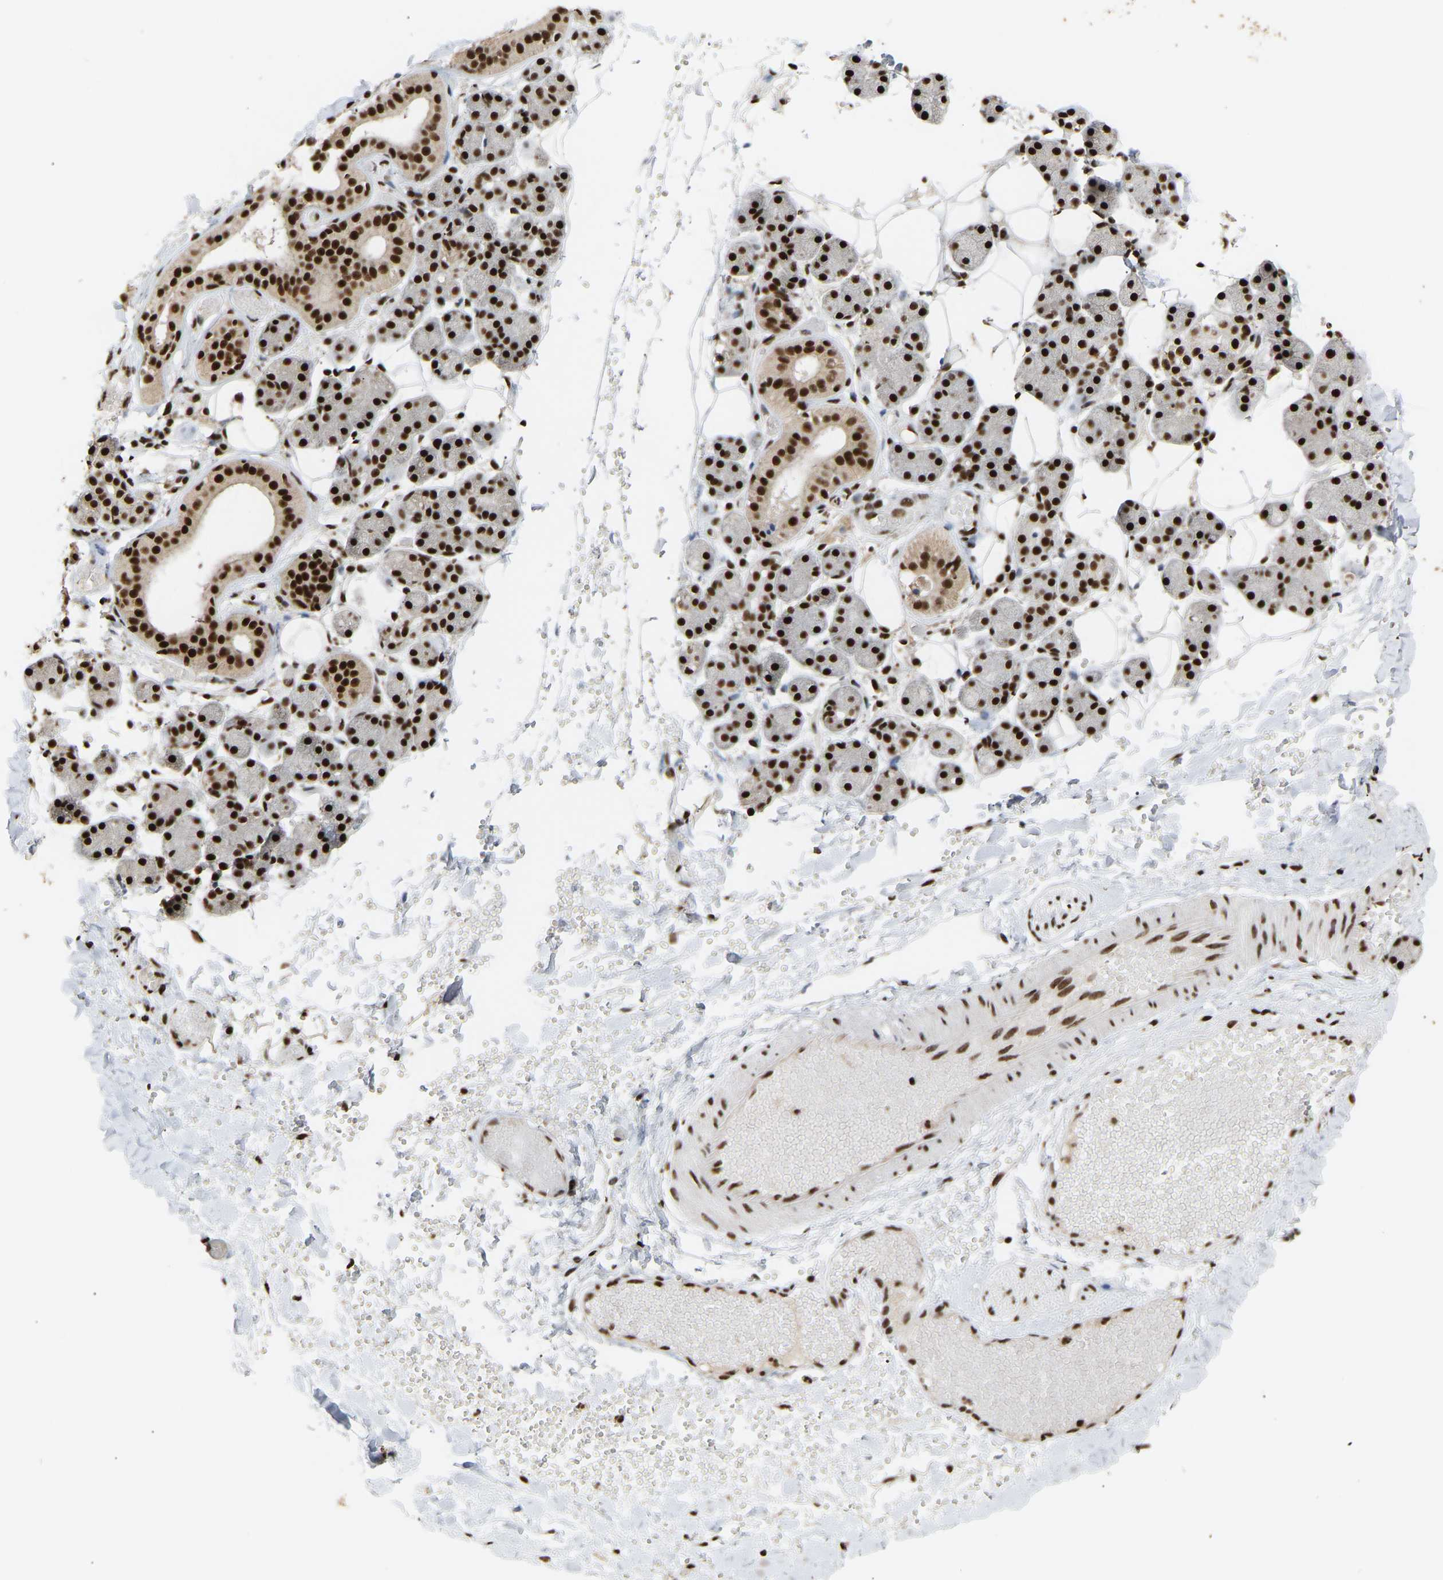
{"staining": {"intensity": "strong", "quantity": ">75%", "location": "cytoplasmic/membranous,nuclear"}, "tissue": "salivary gland", "cell_type": "Glandular cells", "image_type": "normal", "snomed": [{"axis": "morphology", "description": "Normal tissue, NOS"}, {"axis": "topography", "description": "Salivary gland"}], "caption": "IHC of normal salivary gland shows high levels of strong cytoplasmic/membranous,nuclear positivity in approximately >75% of glandular cells.", "gene": "ALYREF", "patient": {"sex": "female", "age": 33}}